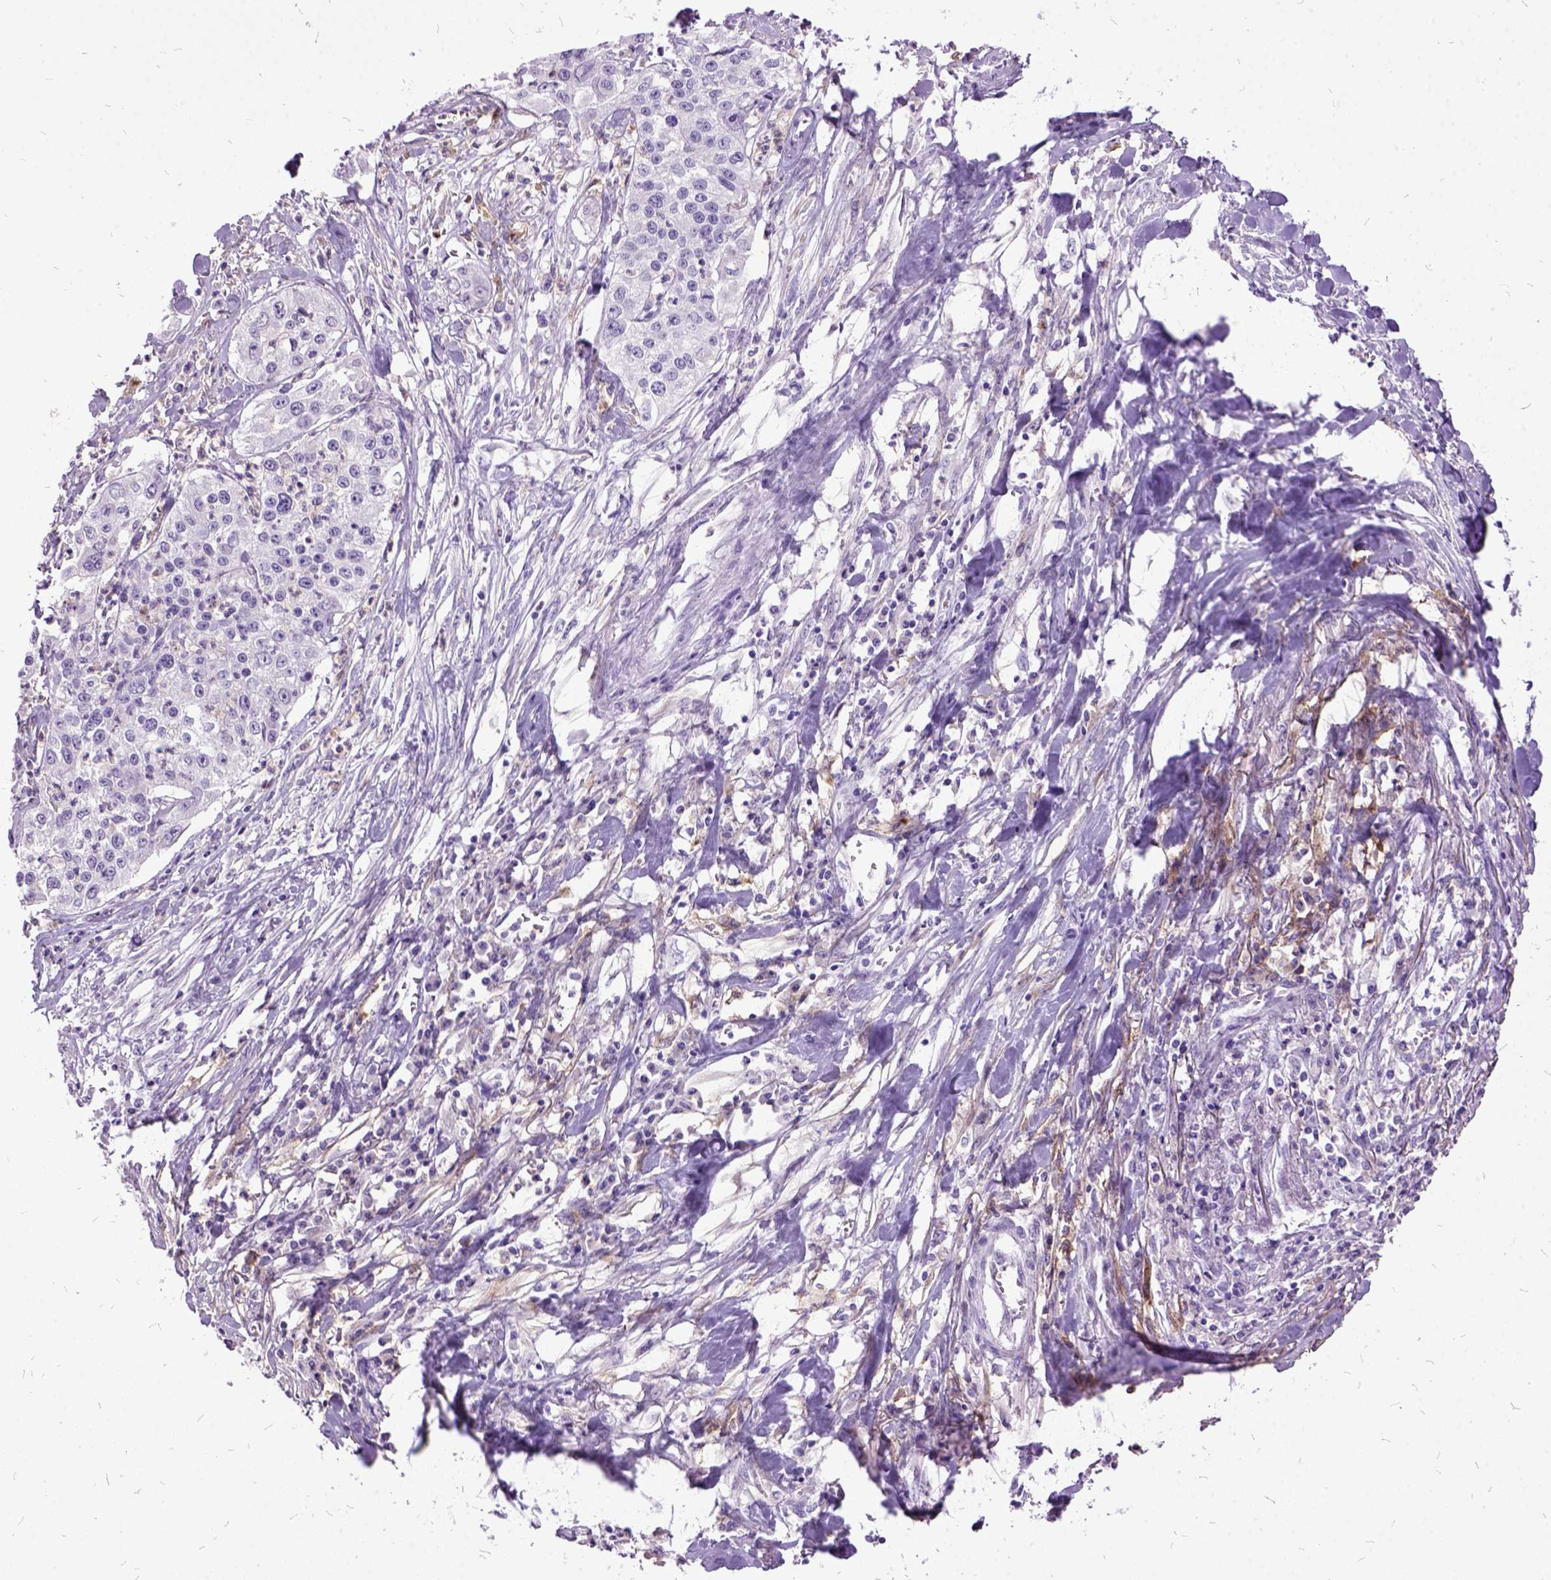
{"staining": {"intensity": "negative", "quantity": "none", "location": "none"}, "tissue": "lung cancer", "cell_type": "Tumor cells", "image_type": "cancer", "snomed": [{"axis": "morphology", "description": "Squamous cell carcinoma, NOS"}, {"axis": "morphology", "description": "Squamous cell carcinoma, metastatic, NOS"}, {"axis": "topography", "description": "Lung"}, {"axis": "topography", "description": "Pleura, NOS"}], "caption": "A histopathology image of human lung cancer (squamous cell carcinoma) is negative for staining in tumor cells.", "gene": "MME", "patient": {"sex": "male", "age": 72}}